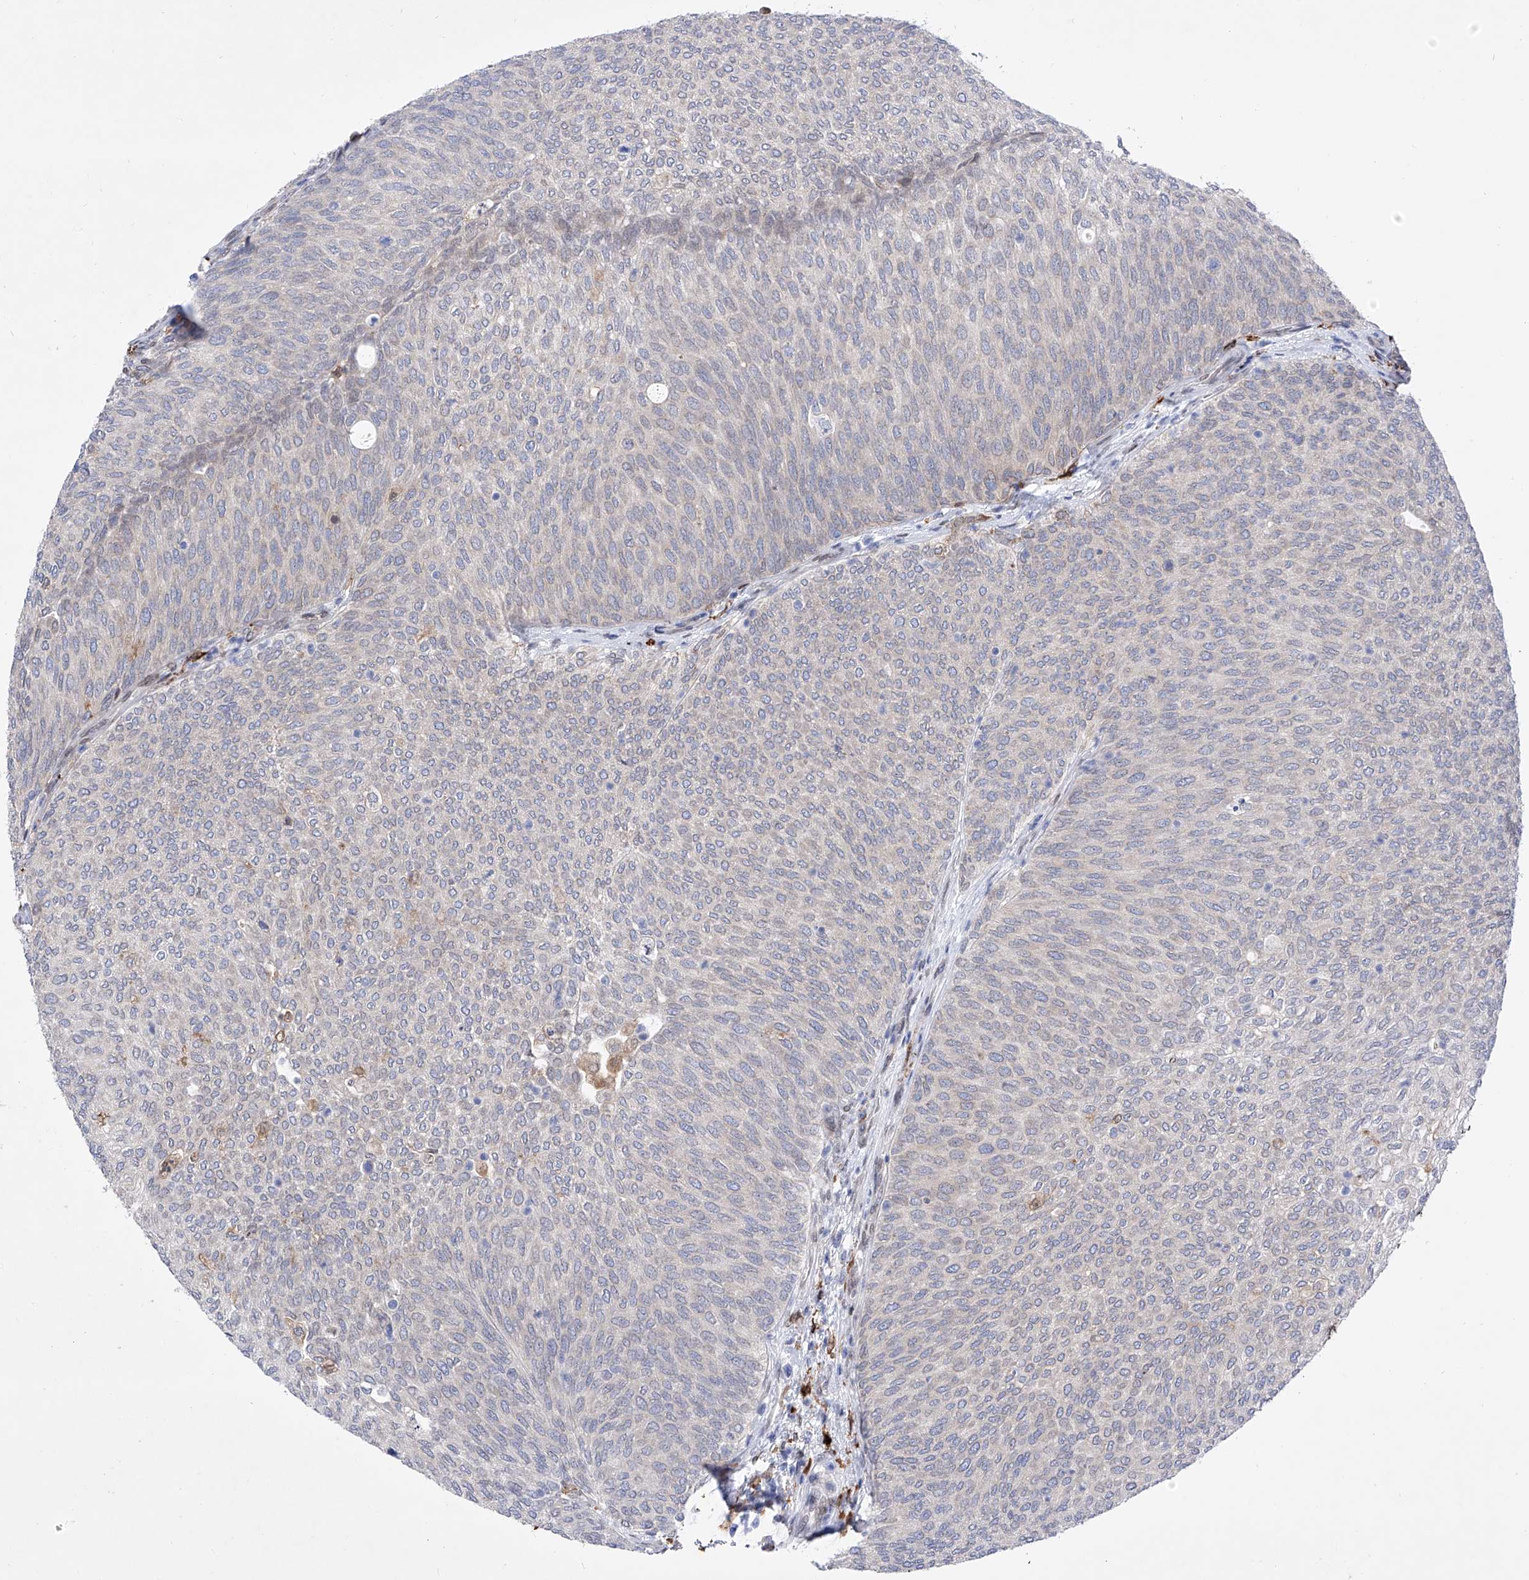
{"staining": {"intensity": "negative", "quantity": "none", "location": "none"}, "tissue": "urothelial cancer", "cell_type": "Tumor cells", "image_type": "cancer", "snomed": [{"axis": "morphology", "description": "Urothelial carcinoma, Low grade"}, {"axis": "topography", "description": "Urinary bladder"}], "caption": "Human urothelial carcinoma (low-grade) stained for a protein using IHC exhibits no expression in tumor cells.", "gene": "LCLAT1", "patient": {"sex": "female", "age": 79}}